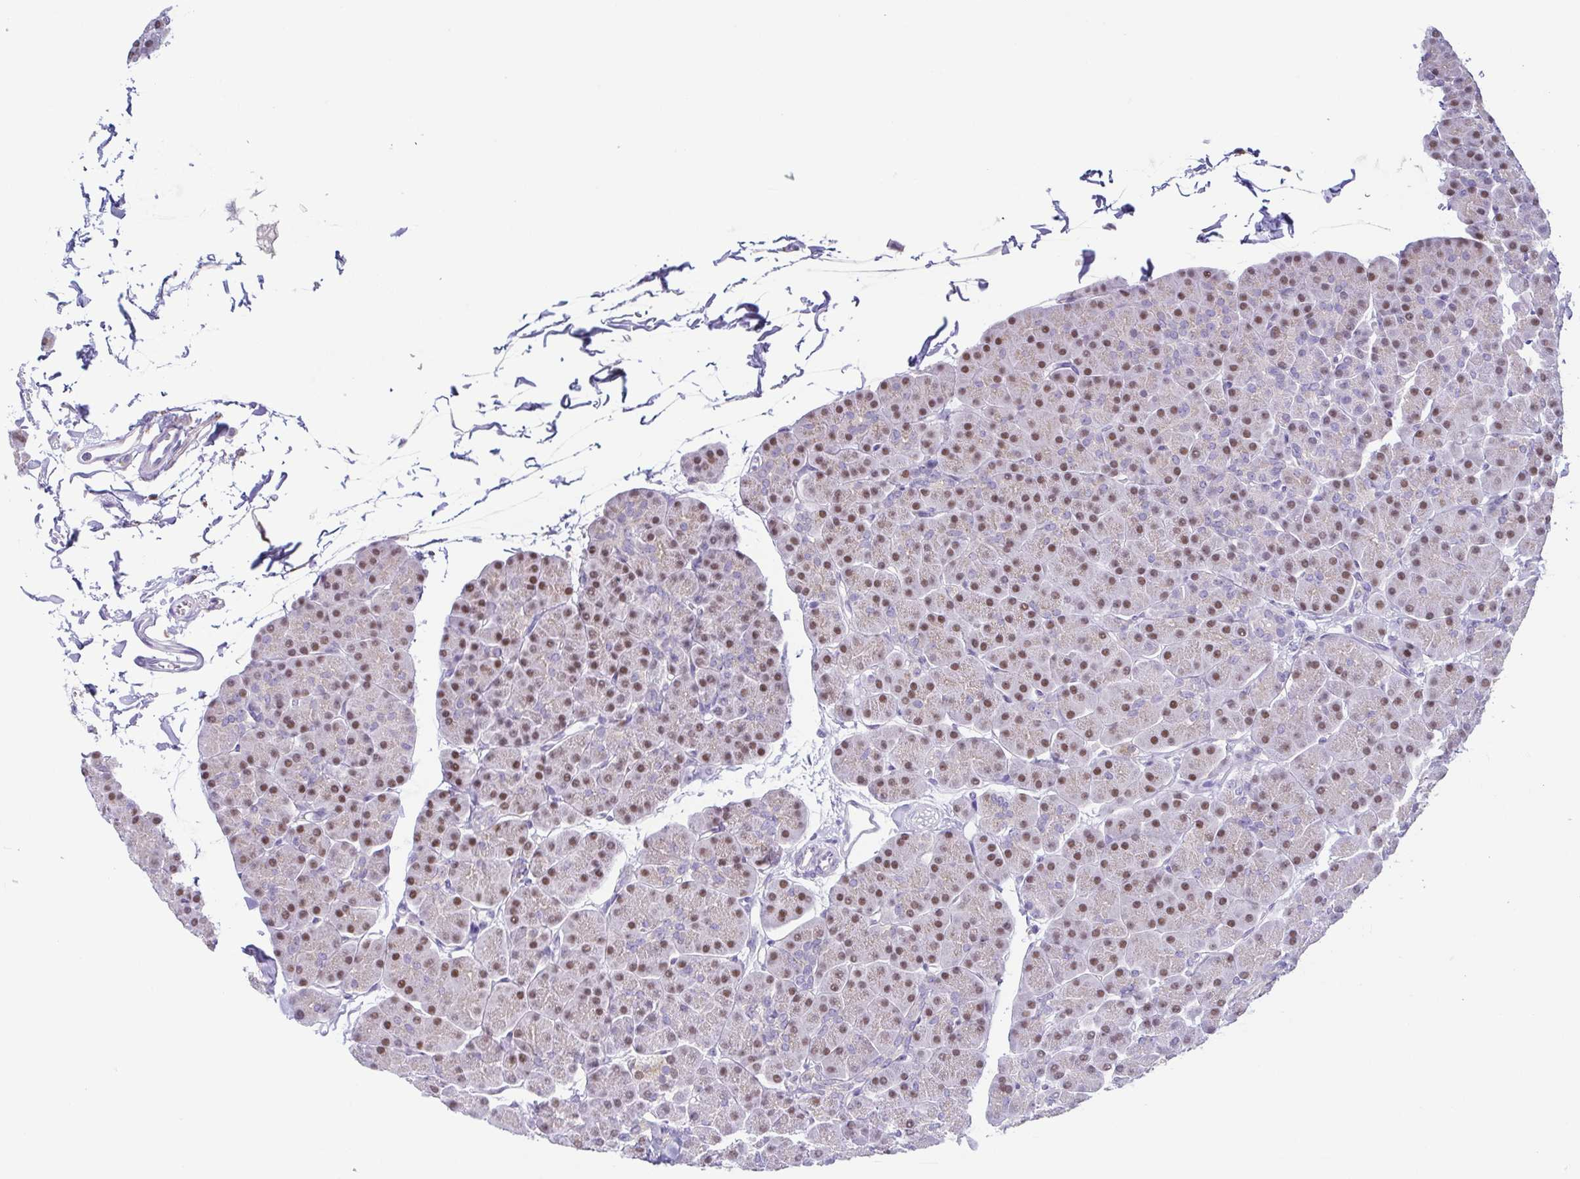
{"staining": {"intensity": "moderate", "quantity": "25%-75%", "location": "nuclear"}, "tissue": "pancreas", "cell_type": "Exocrine glandular cells", "image_type": "normal", "snomed": [{"axis": "morphology", "description": "Normal tissue, NOS"}, {"axis": "topography", "description": "Pancreas"}, {"axis": "topography", "description": "Peripheral nerve tissue"}], "caption": "A brown stain shows moderate nuclear staining of a protein in exocrine glandular cells of normal pancreas. (Brightfield microscopy of DAB IHC at high magnification).", "gene": "UBE2Q1", "patient": {"sex": "male", "age": 54}}